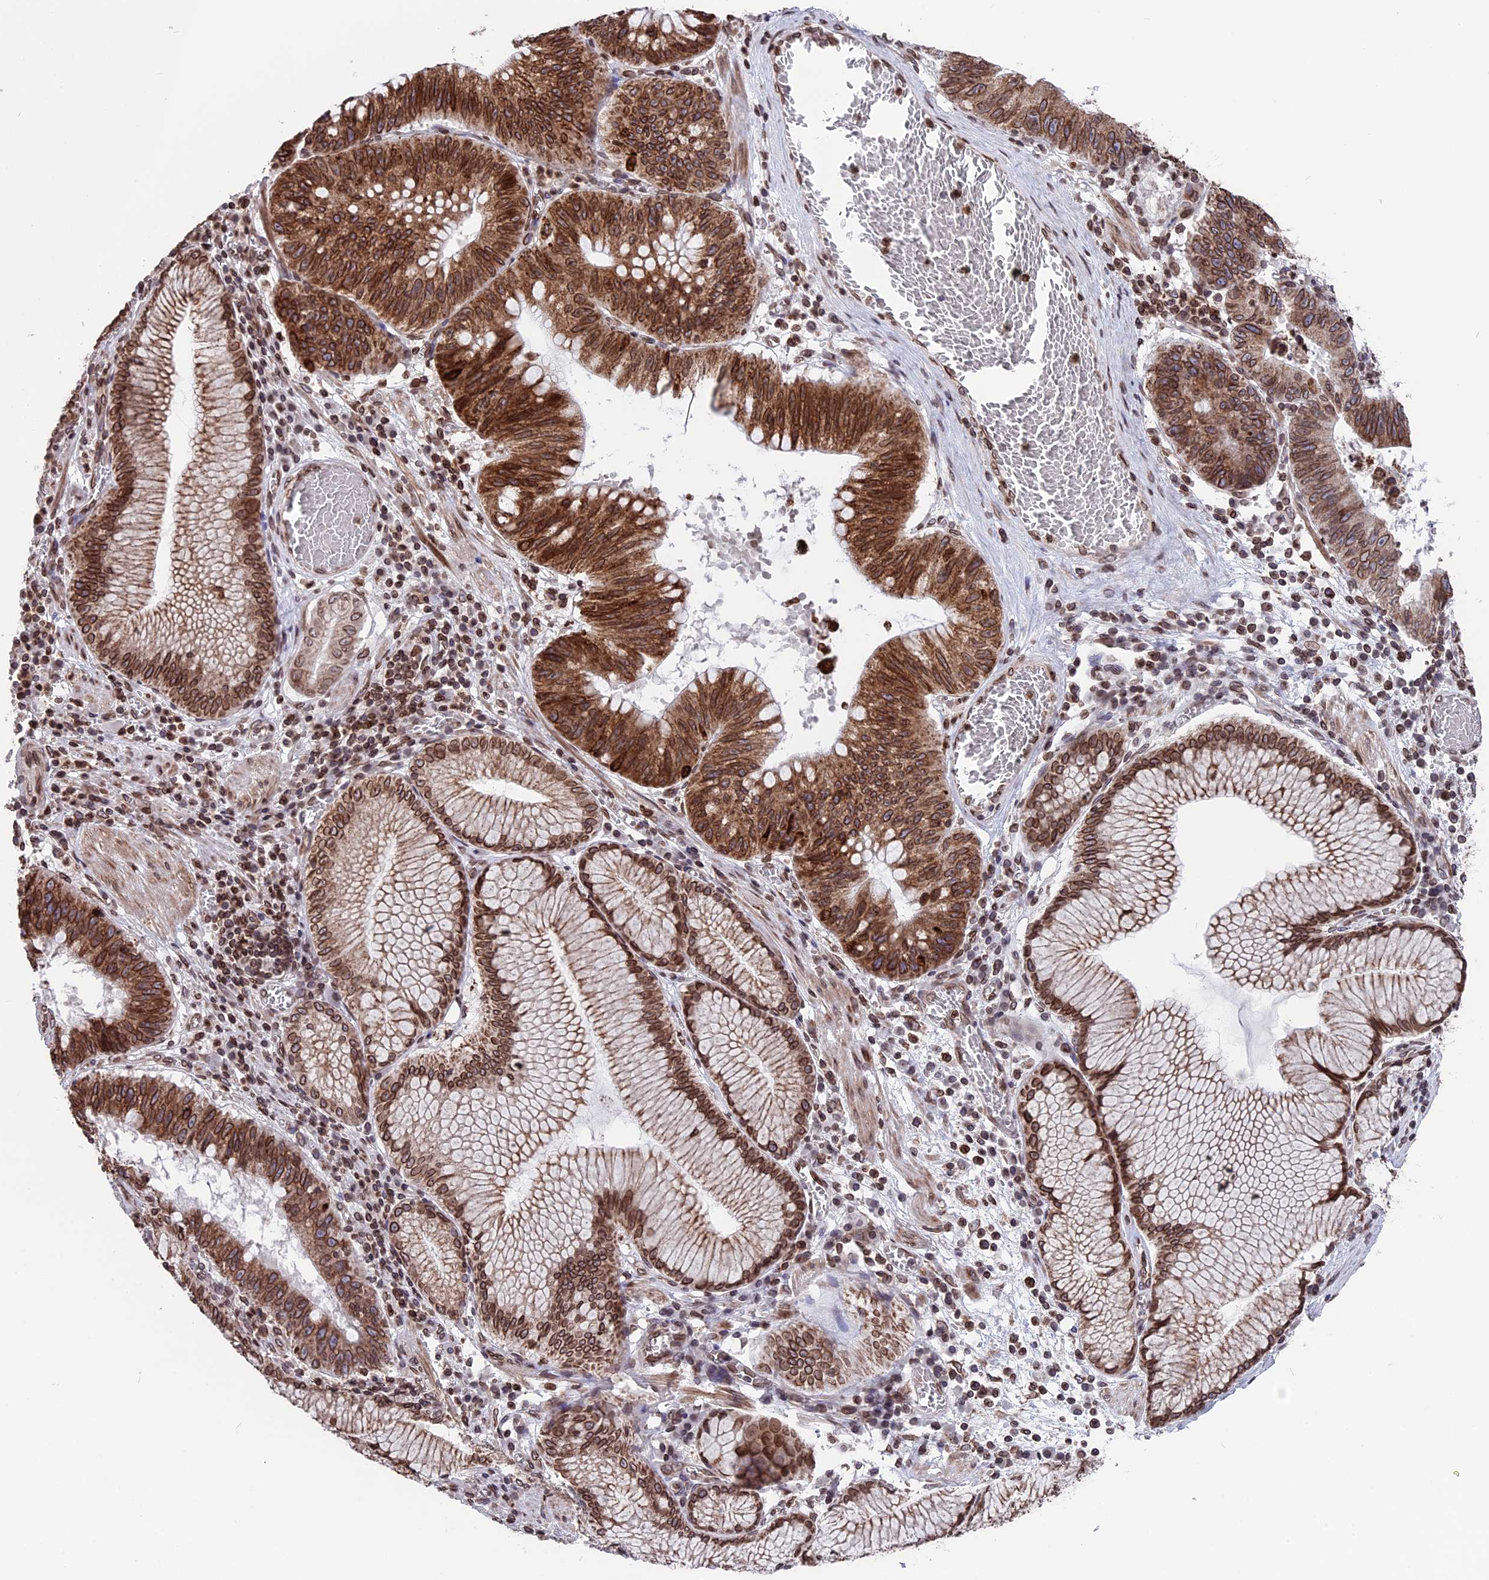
{"staining": {"intensity": "moderate", "quantity": ">75%", "location": "cytoplasmic/membranous,nuclear"}, "tissue": "stomach cancer", "cell_type": "Tumor cells", "image_type": "cancer", "snomed": [{"axis": "morphology", "description": "Adenocarcinoma, NOS"}, {"axis": "topography", "description": "Stomach"}], "caption": "DAB immunohistochemical staining of human stomach cancer shows moderate cytoplasmic/membranous and nuclear protein expression in about >75% of tumor cells.", "gene": "PTCHD4", "patient": {"sex": "male", "age": 59}}